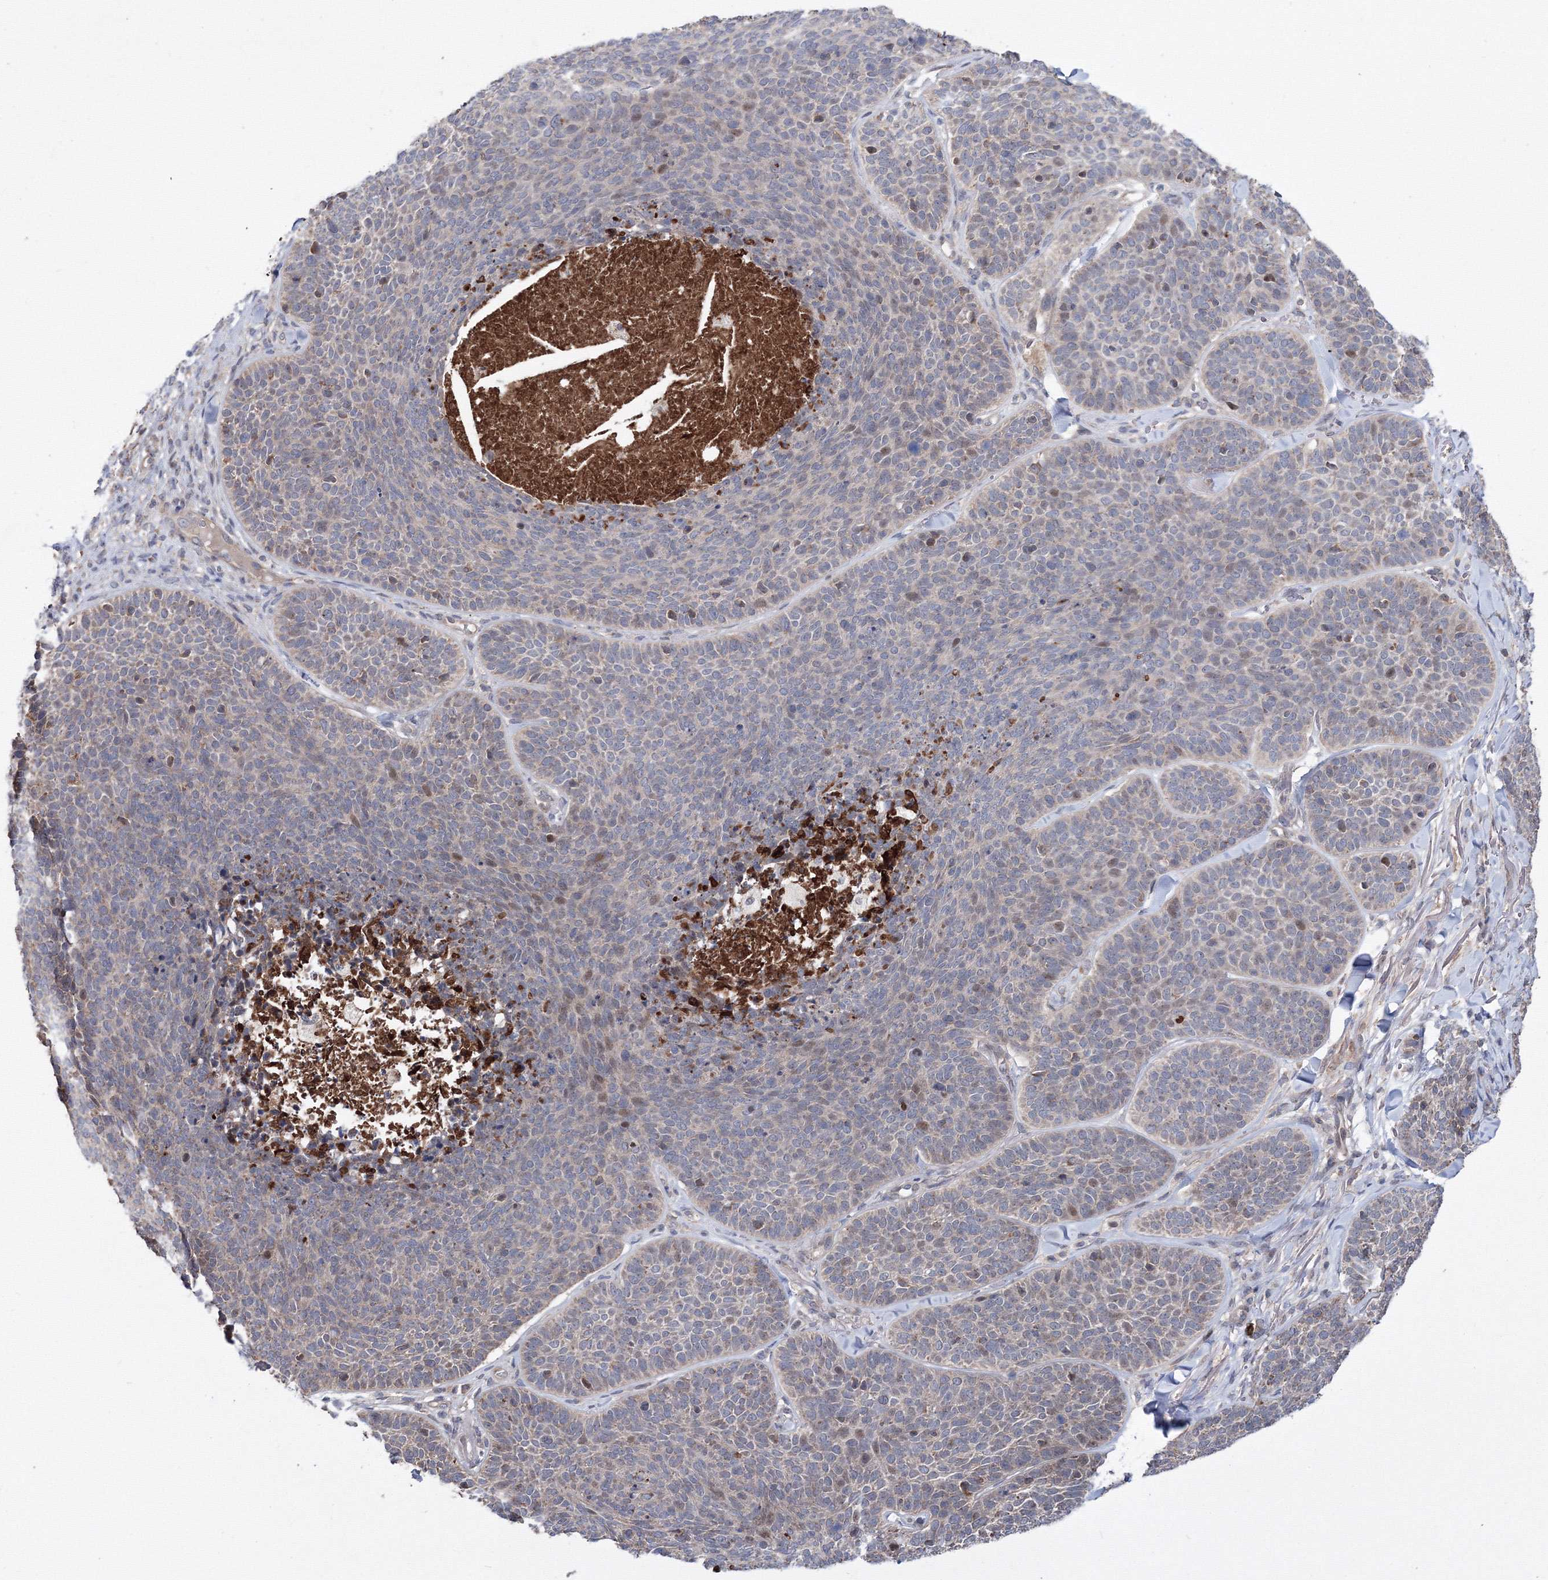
{"staining": {"intensity": "weak", "quantity": "<25%", "location": "nuclear"}, "tissue": "skin cancer", "cell_type": "Tumor cells", "image_type": "cancer", "snomed": [{"axis": "morphology", "description": "Basal cell carcinoma"}, {"axis": "topography", "description": "Skin"}], "caption": "Tumor cells are negative for protein expression in human skin cancer (basal cell carcinoma).", "gene": "PPP2R2B", "patient": {"sex": "male", "age": 85}}